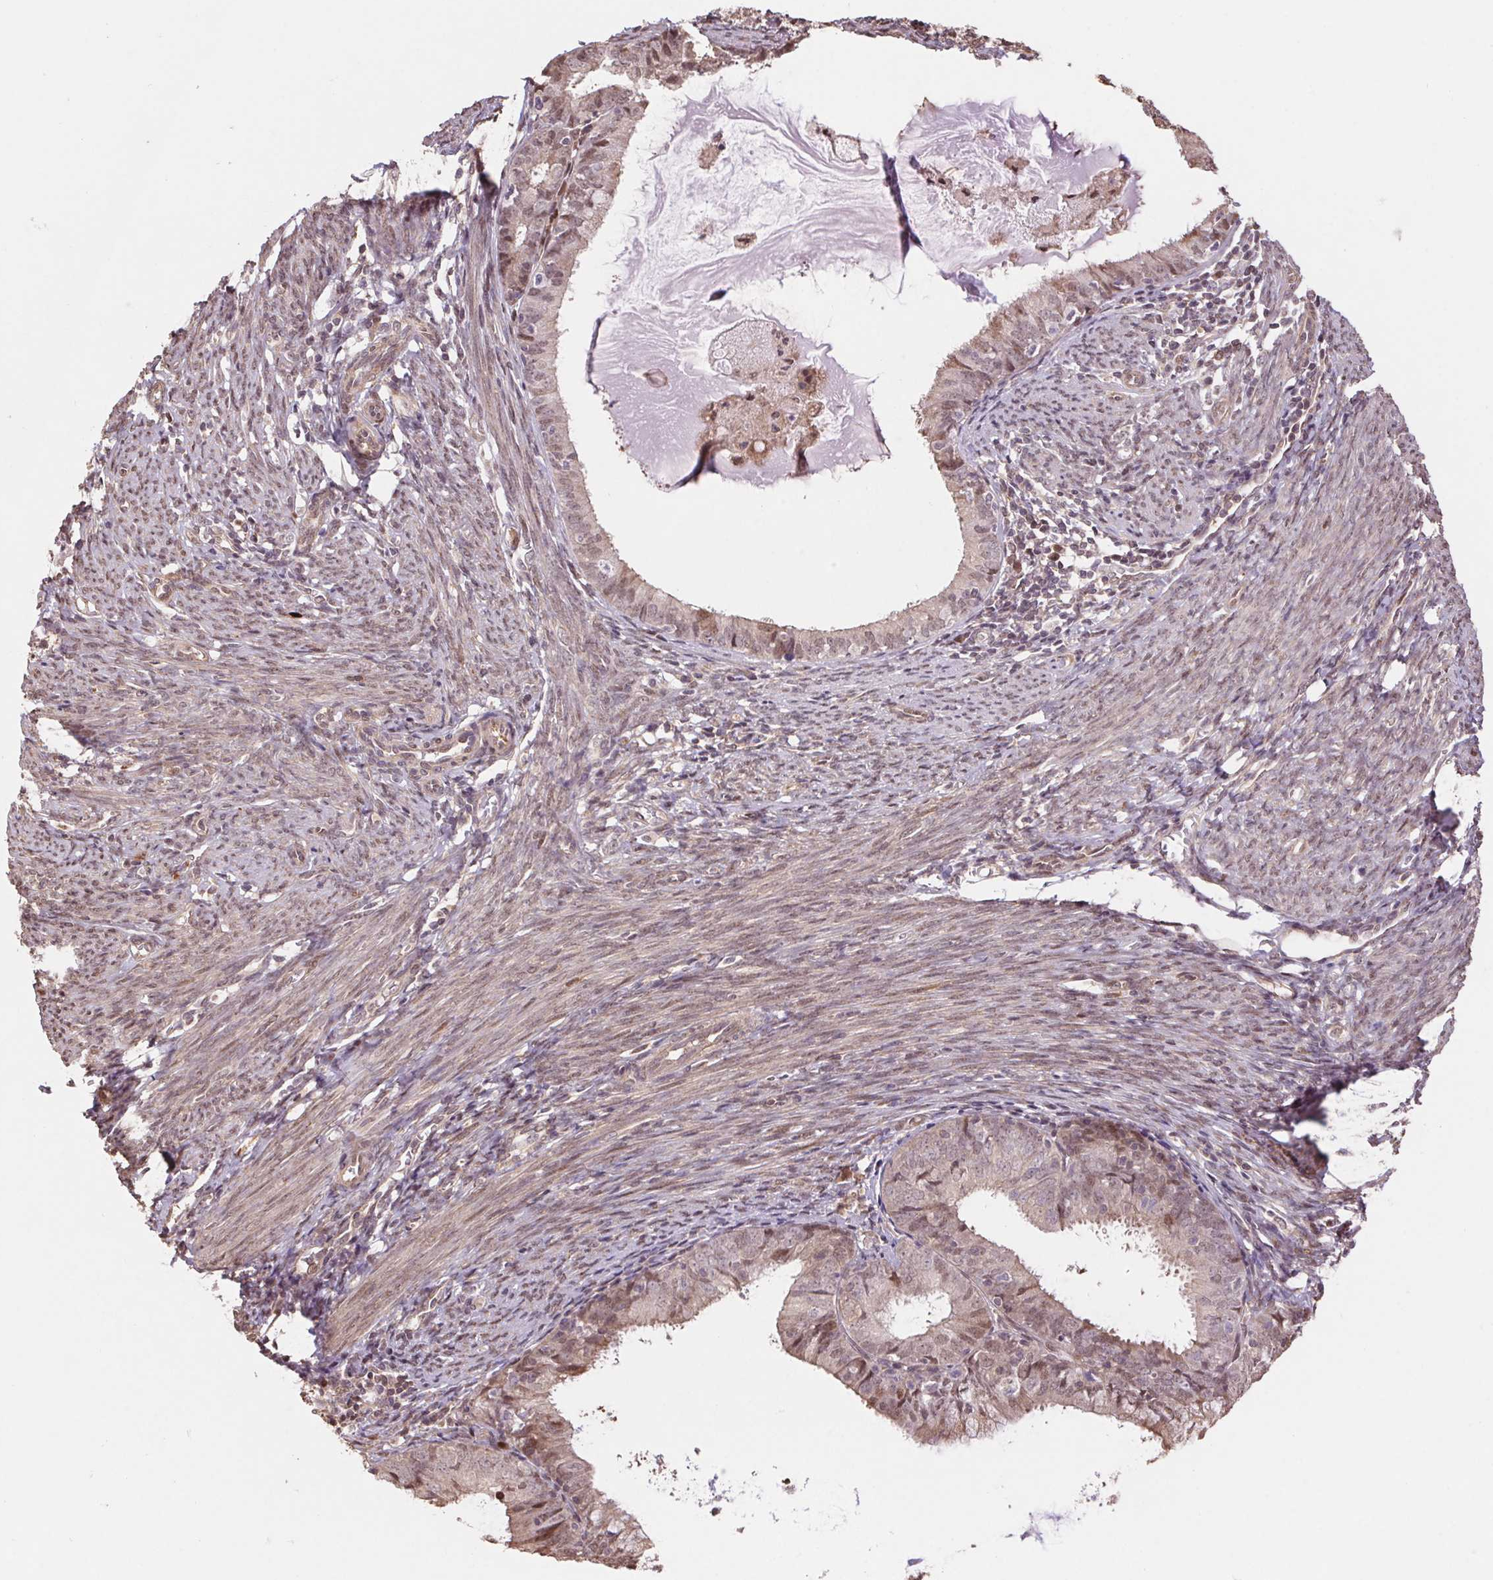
{"staining": {"intensity": "weak", "quantity": "25%-75%", "location": "cytoplasmic/membranous,nuclear"}, "tissue": "endometrial cancer", "cell_type": "Tumor cells", "image_type": "cancer", "snomed": [{"axis": "morphology", "description": "Adenocarcinoma, NOS"}, {"axis": "topography", "description": "Endometrium"}], "caption": "Weak cytoplasmic/membranous and nuclear staining for a protein is present in about 25%-75% of tumor cells of endometrial cancer (adenocarcinoma) using IHC.", "gene": "CUTA", "patient": {"sex": "female", "age": 57}}